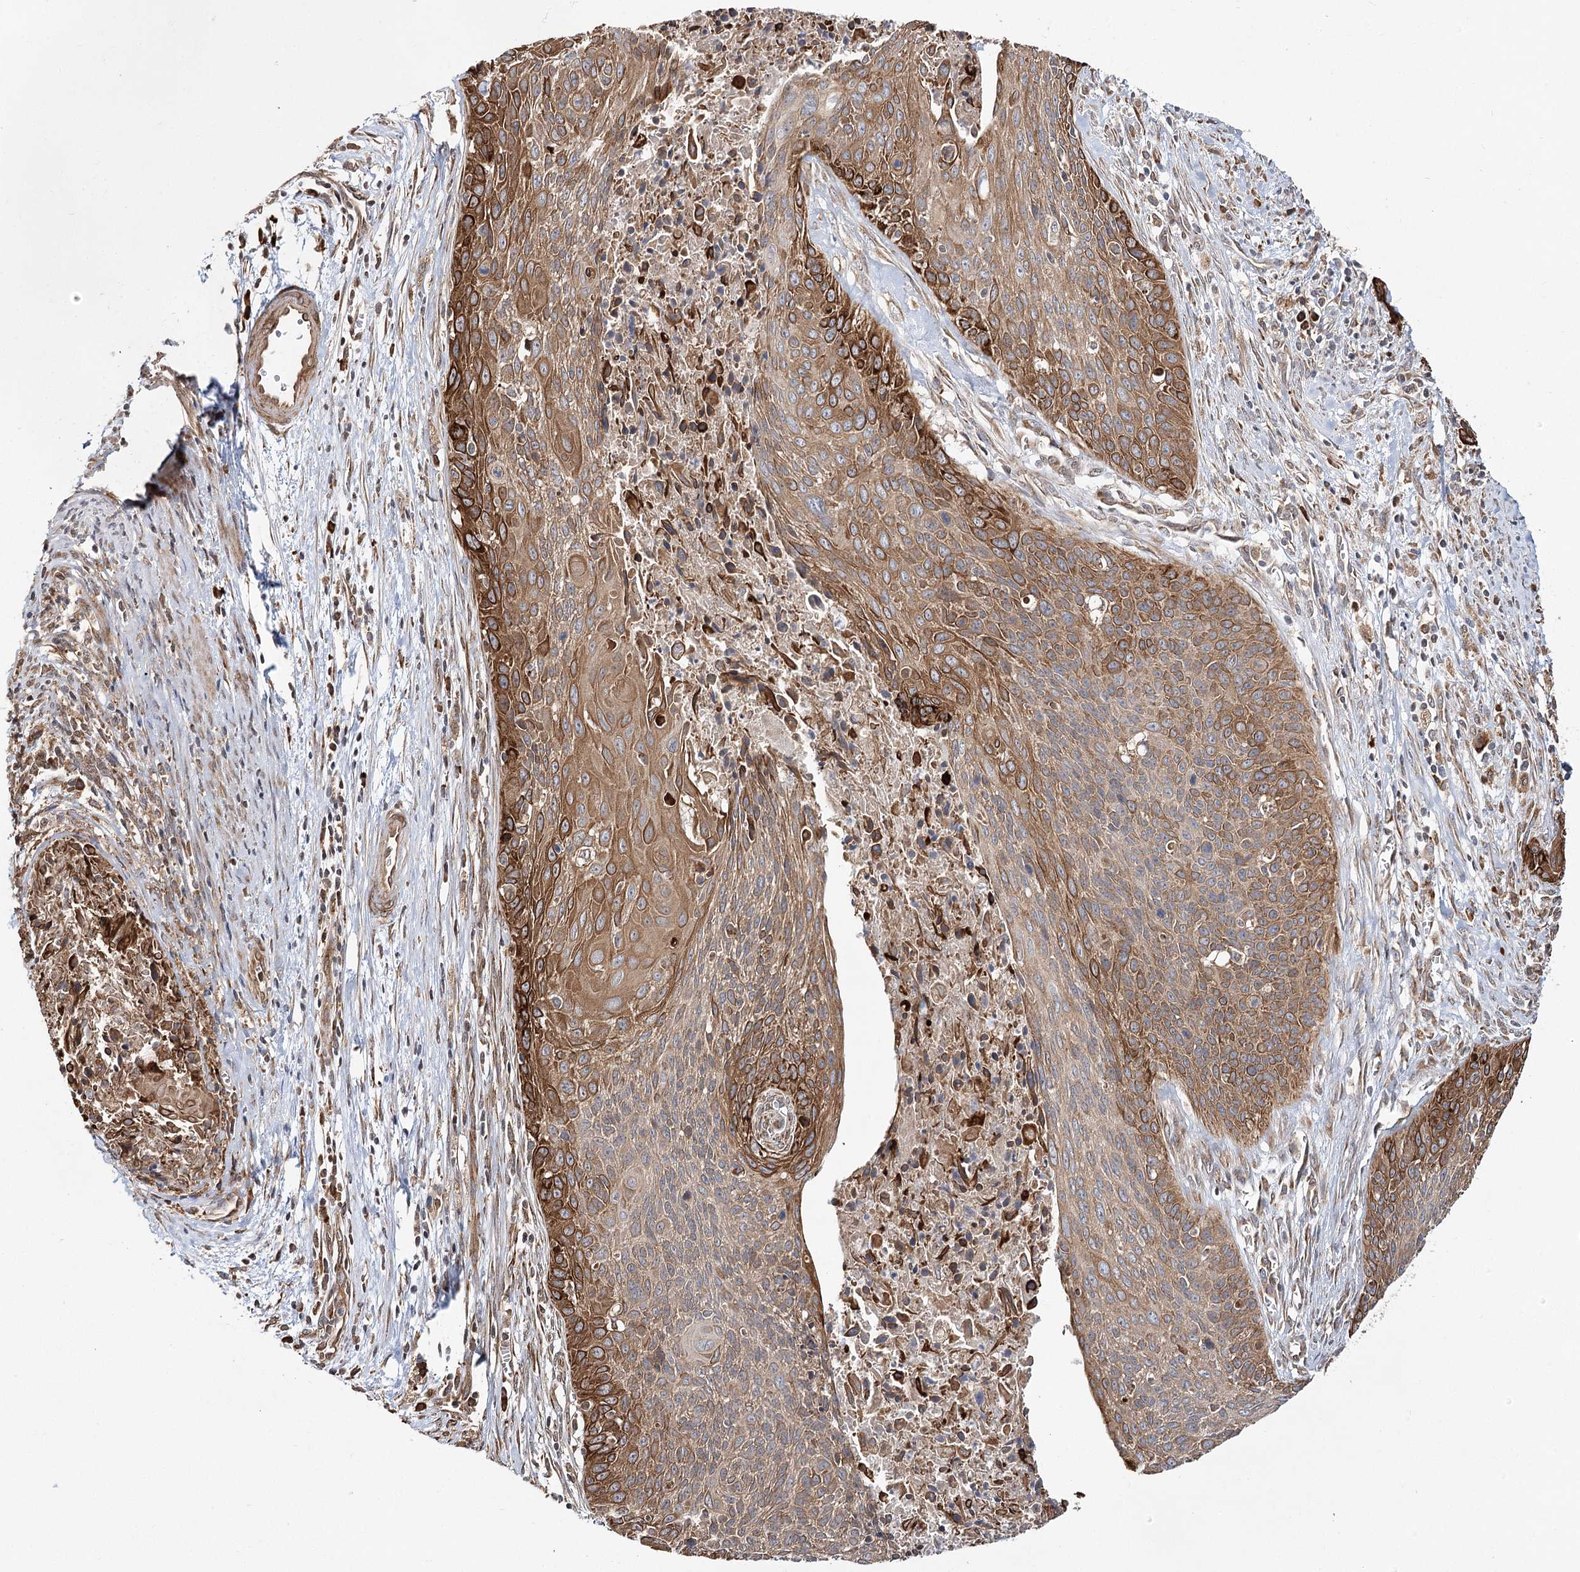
{"staining": {"intensity": "strong", "quantity": "25%-75%", "location": "cytoplasmic/membranous"}, "tissue": "cervical cancer", "cell_type": "Tumor cells", "image_type": "cancer", "snomed": [{"axis": "morphology", "description": "Squamous cell carcinoma, NOS"}, {"axis": "topography", "description": "Cervix"}], "caption": "Tumor cells demonstrate strong cytoplasmic/membranous staining in approximately 25%-75% of cells in cervical cancer (squamous cell carcinoma). Ihc stains the protein in brown and the nuclei are stained blue.", "gene": "DNAJB14", "patient": {"sex": "female", "age": 55}}